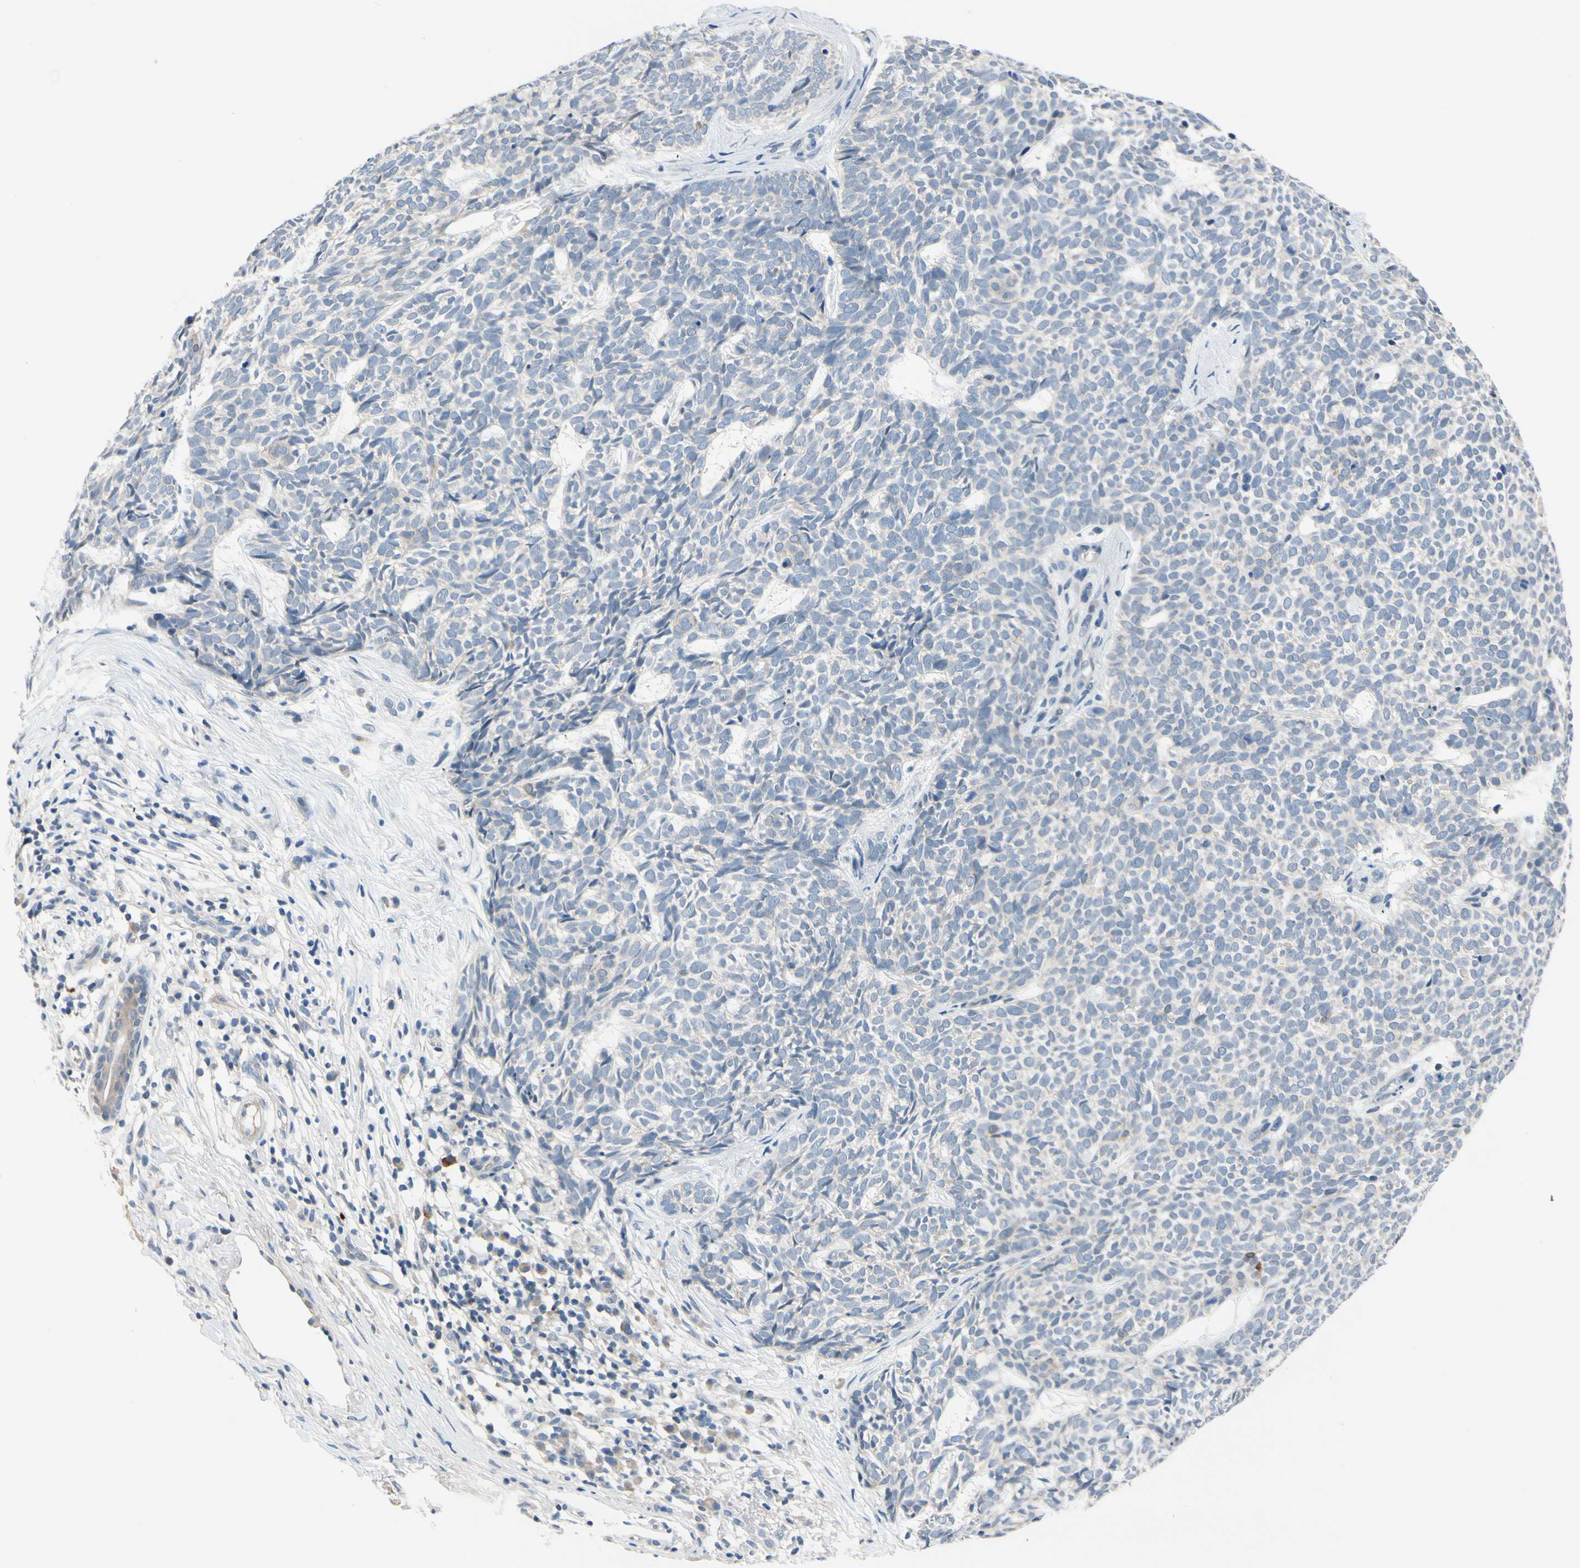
{"staining": {"intensity": "negative", "quantity": "none", "location": "none"}, "tissue": "skin cancer", "cell_type": "Tumor cells", "image_type": "cancer", "snomed": [{"axis": "morphology", "description": "Basal cell carcinoma"}, {"axis": "topography", "description": "Skin"}], "caption": "Tumor cells are negative for brown protein staining in skin basal cell carcinoma. (DAB IHC with hematoxylin counter stain).", "gene": "SLC27A6", "patient": {"sex": "female", "age": 84}}